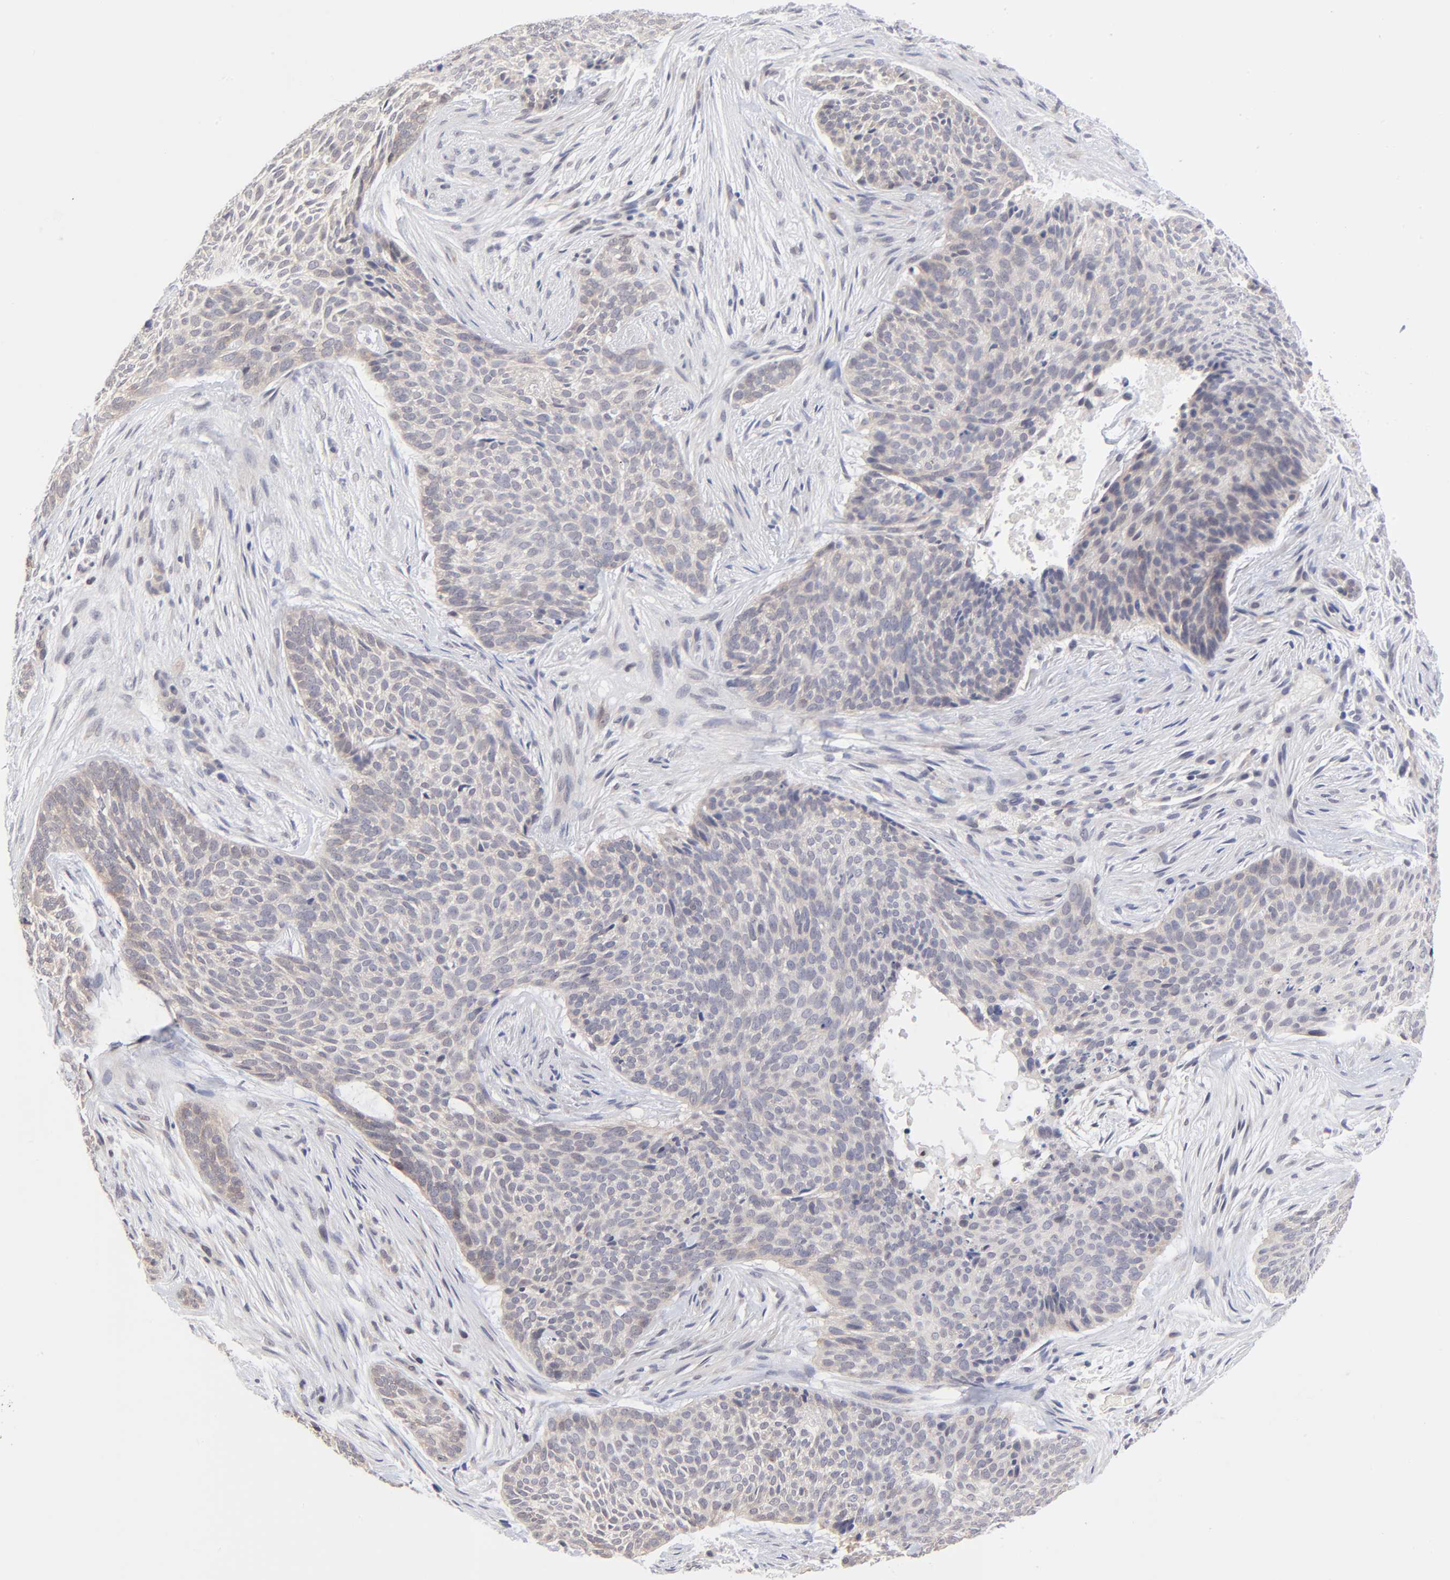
{"staining": {"intensity": "weak", "quantity": ">75%", "location": "cytoplasmic/membranous"}, "tissue": "skin cancer", "cell_type": "Tumor cells", "image_type": "cancer", "snomed": [{"axis": "morphology", "description": "Basal cell carcinoma"}, {"axis": "topography", "description": "Skin"}], "caption": "An IHC histopathology image of tumor tissue is shown. Protein staining in brown labels weak cytoplasmic/membranous positivity in skin cancer within tumor cells.", "gene": "FBXO8", "patient": {"sex": "male", "age": 91}}